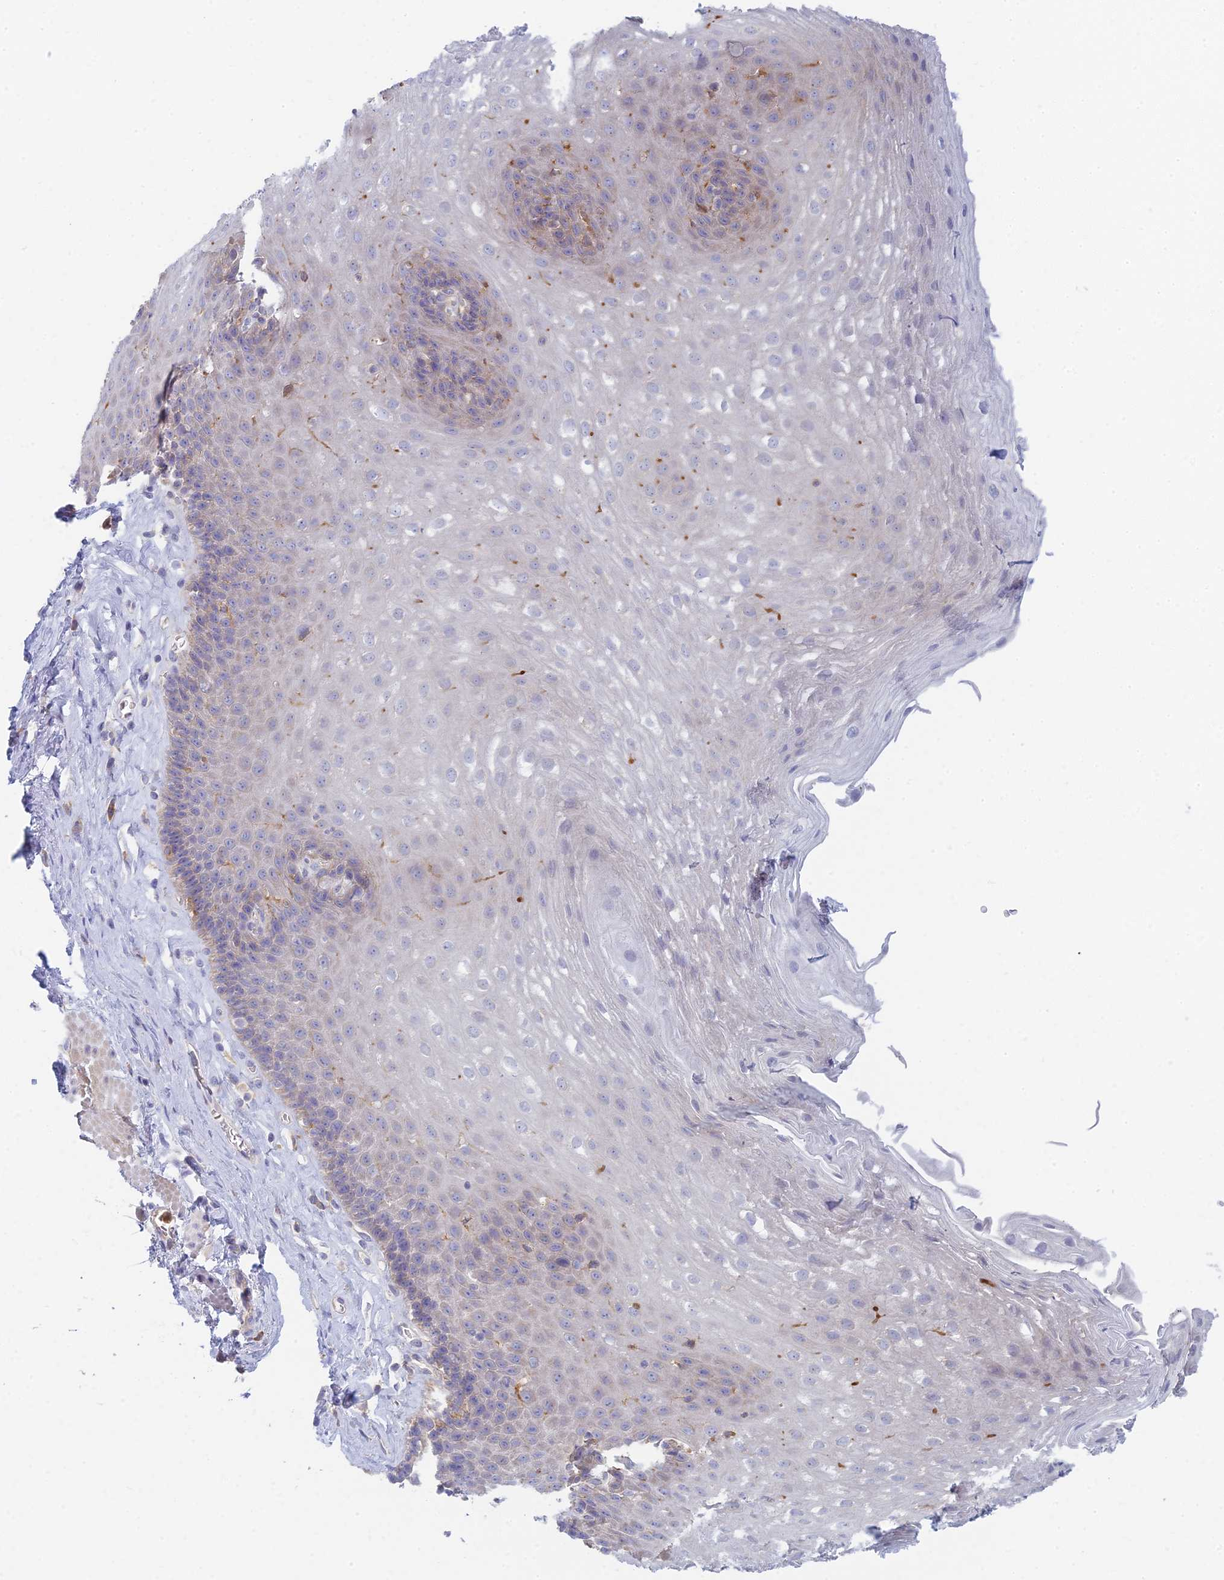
{"staining": {"intensity": "weak", "quantity": "<25%", "location": "cytoplasmic/membranous"}, "tissue": "esophagus", "cell_type": "Squamous epithelial cells", "image_type": "normal", "snomed": [{"axis": "morphology", "description": "Normal tissue, NOS"}, {"axis": "topography", "description": "Esophagus"}], "caption": "Immunohistochemistry (IHC) photomicrograph of benign human esophagus stained for a protein (brown), which shows no positivity in squamous epithelial cells. (DAB immunohistochemistry with hematoxylin counter stain).", "gene": "STRN4", "patient": {"sex": "female", "age": 66}}